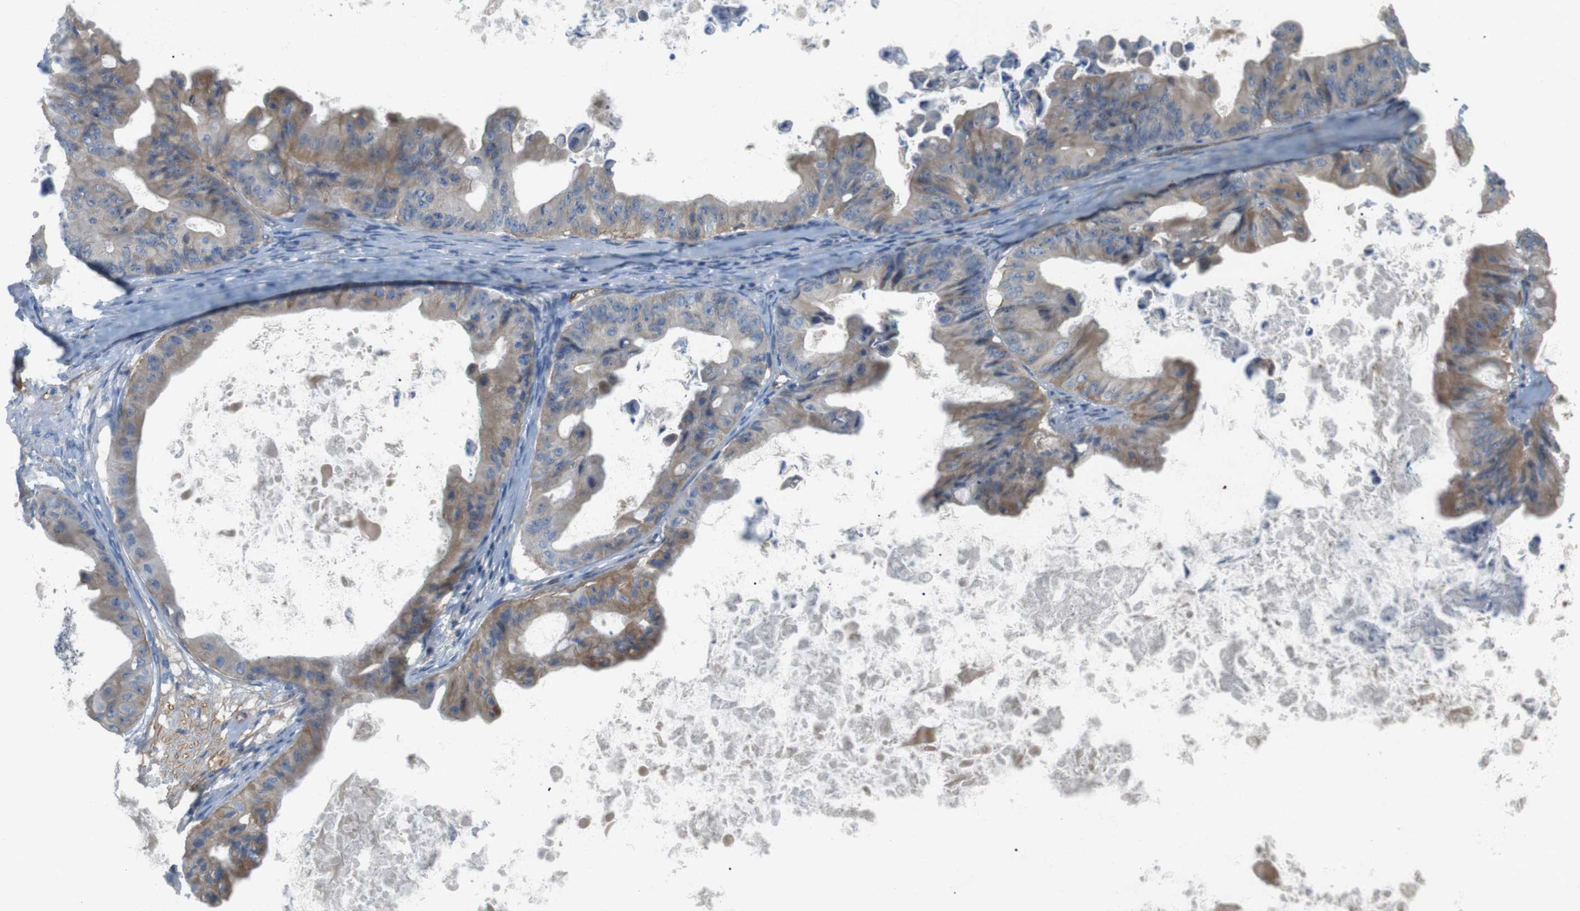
{"staining": {"intensity": "moderate", "quantity": ">75%", "location": "cytoplasmic/membranous"}, "tissue": "ovarian cancer", "cell_type": "Tumor cells", "image_type": "cancer", "snomed": [{"axis": "morphology", "description": "Cystadenocarcinoma, mucinous, NOS"}, {"axis": "topography", "description": "Ovary"}], "caption": "Human mucinous cystadenocarcinoma (ovarian) stained for a protein (brown) shows moderate cytoplasmic/membranous positive positivity in about >75% of tumor cells.", "gene": "BVES", "patient": {"sex": "female", "age": 37}}